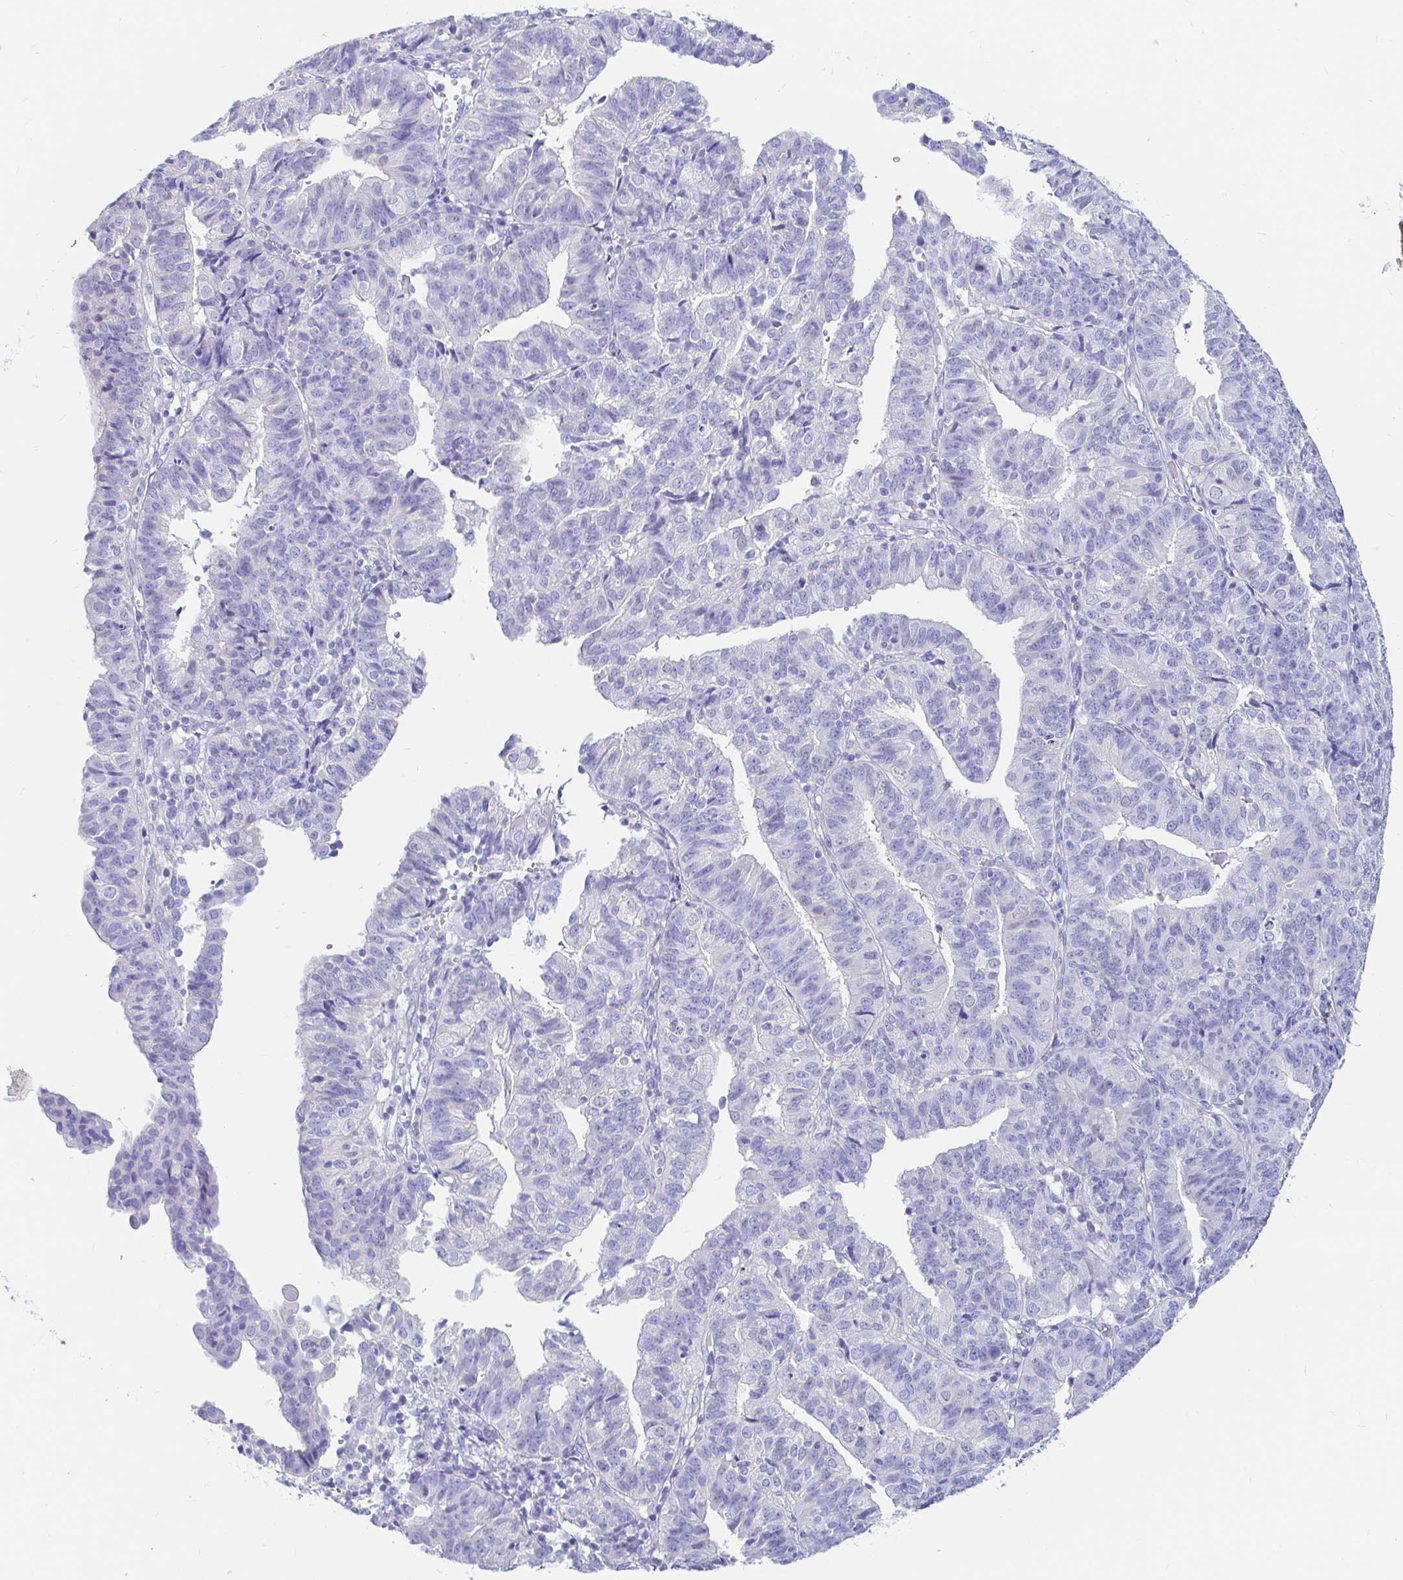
{"staining": {"intensity": "negative", "quantity": "none", "location": "none"}, "tissue": "endometrial cancer", "cell_type": "Tumor cells", "image_type": "cancer", "snomed": [{"axis": "morphology", "description": "Adenocarcinoma, NOS"}, {"axis": "topography", "description": "Endometrium"}], "caption": "Protein analysis of adenocarcinoma (endometrial) shows no significant positivity in tumor cells.", "gene": "PPP1R1B", "patient": {"sex": "female", "age": 56}}